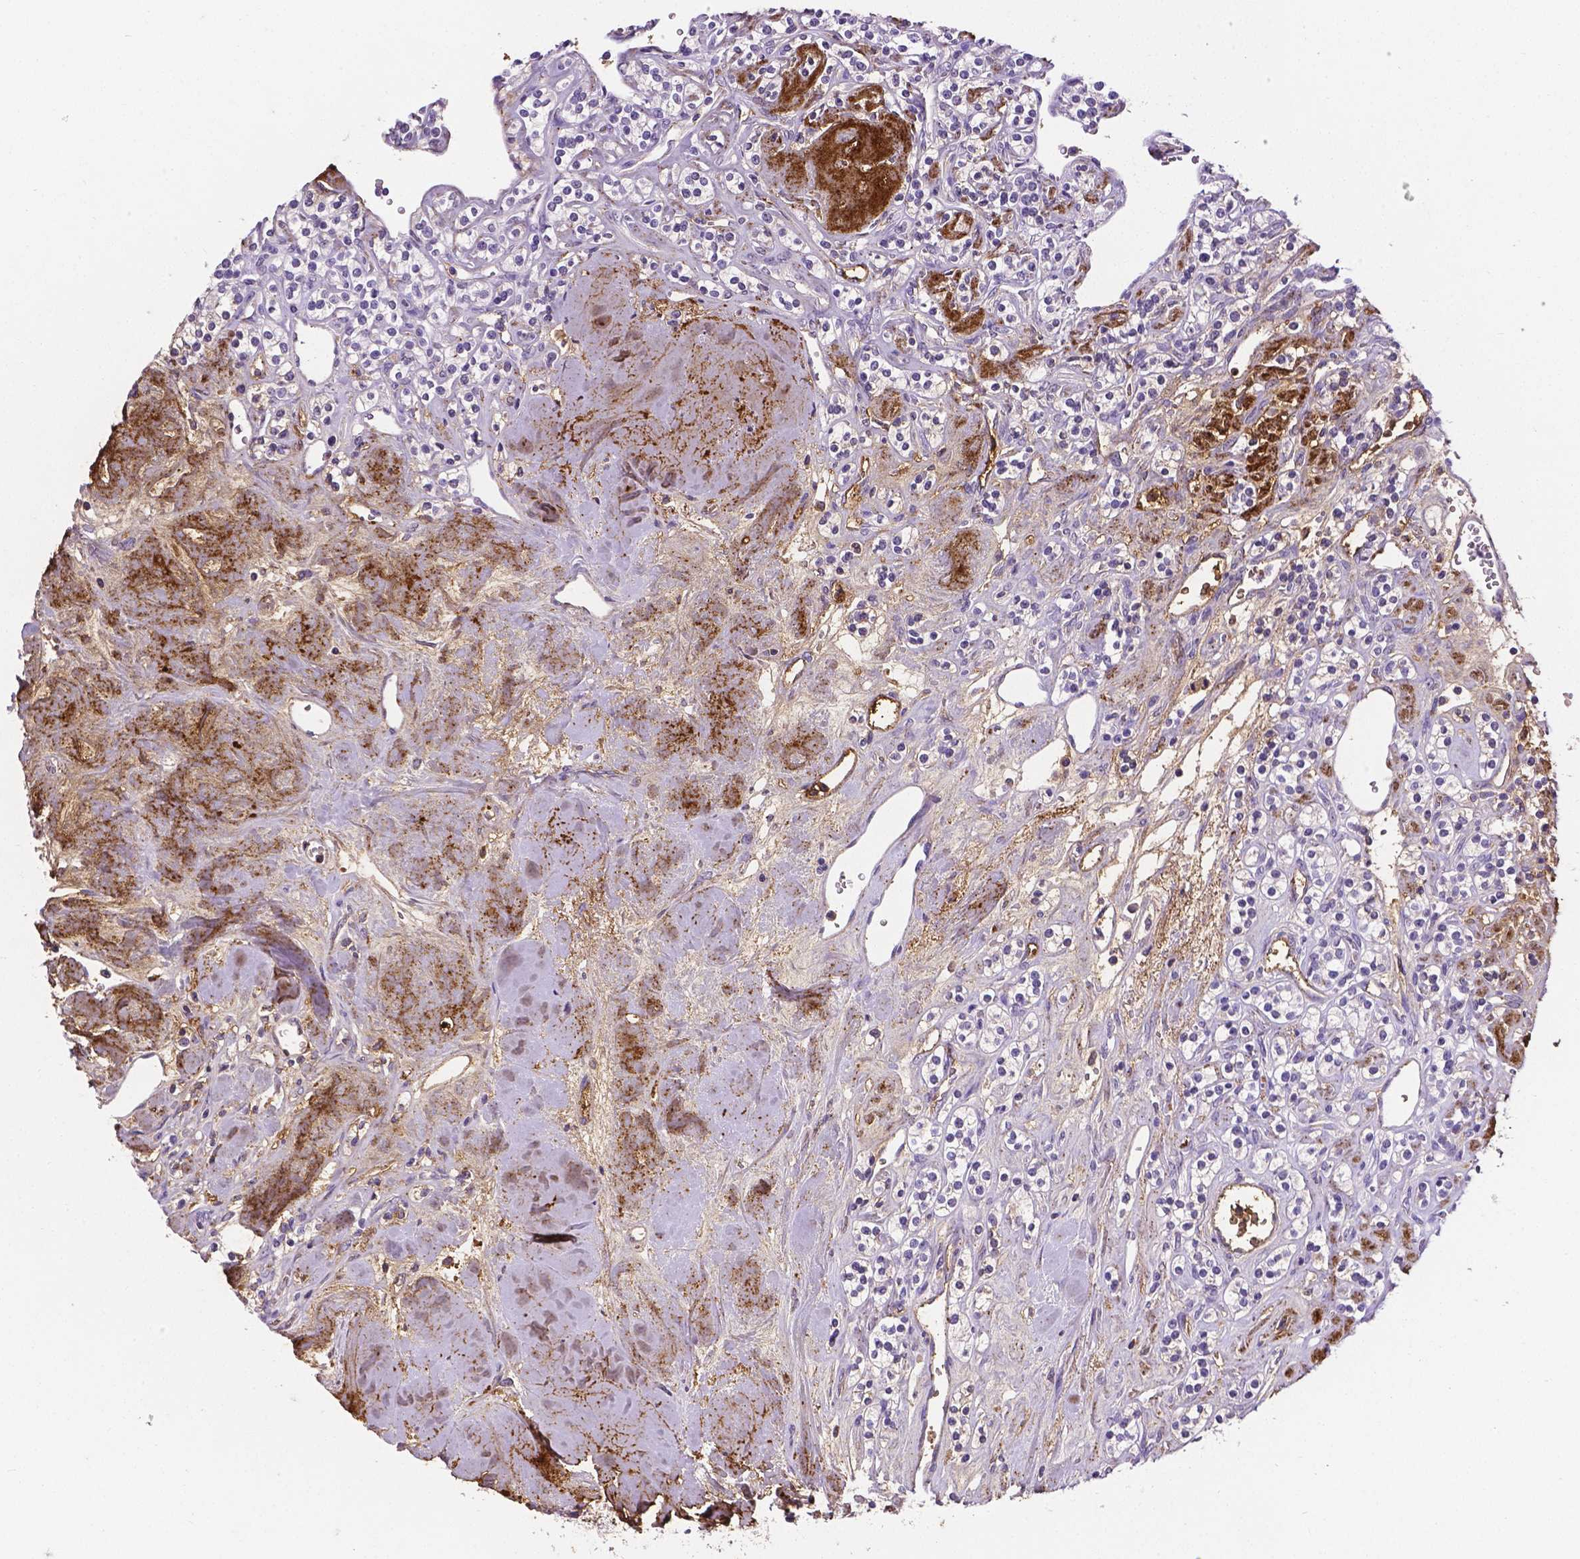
{"staining": {"intensity": "negative", "quantity": "none", "location": "none"}, "tissue": "renal cancer", "cell_type": "Tumor cells", "image_type": "cancer", "snomed": [{"axis": "morphology", "description": "Adenocarcinoma, NOS"}, {"axis": "topography", "description": "Kidney"}], "caption": "The photomicrograph displays no staining of tumor cells in renal cancer.", "gene": "APOE", "patient": {"sex": "male", "age": 77}}